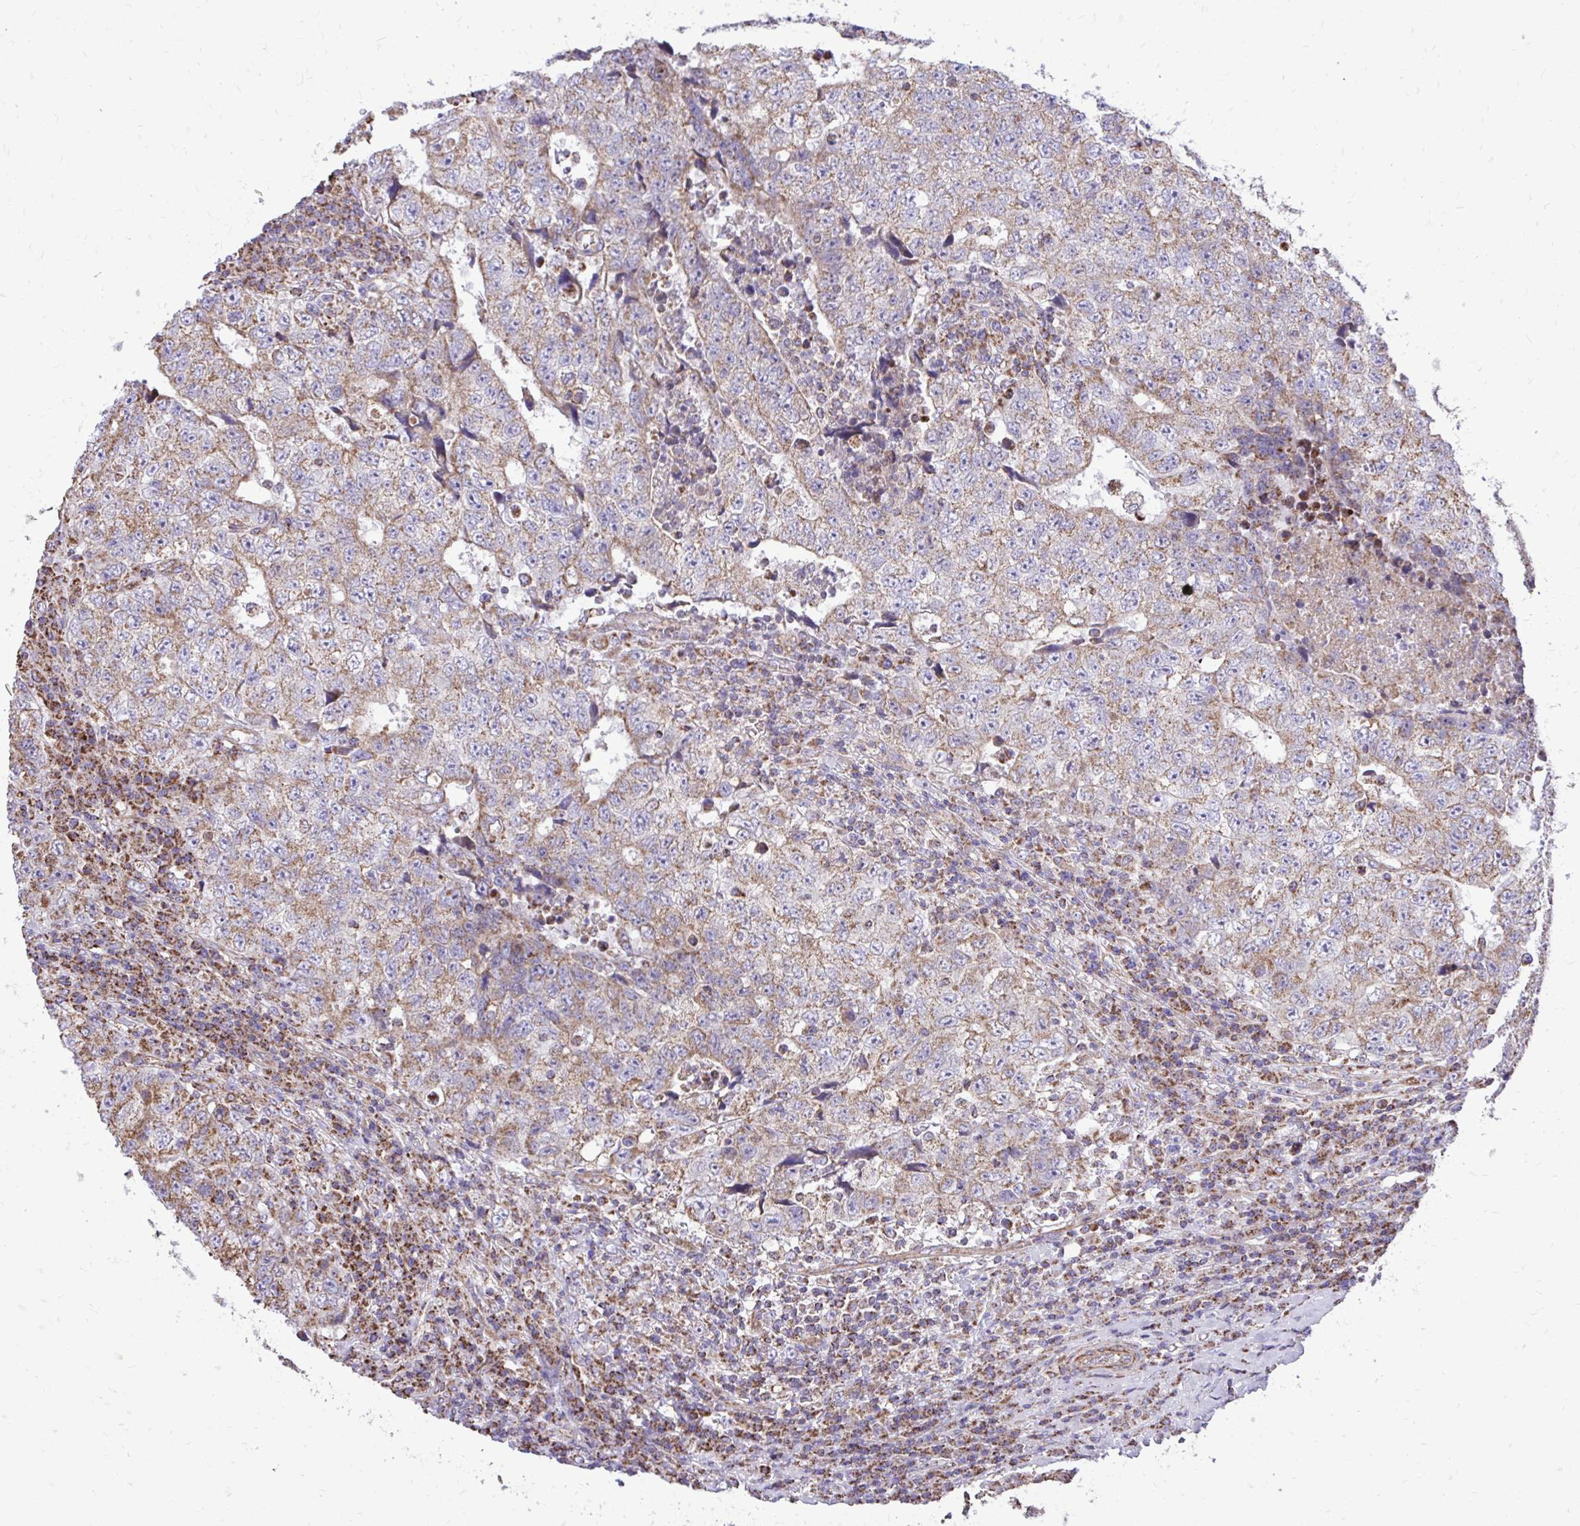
{"staining": {"intensity": "moderate", "quantity": ">75%", "location": "cytoplasmic/membranous"}, "tissue": "testis cancer", "cell_type": "Tumor cells", "image_type": "cancer", "snomed": [{"axis": "morphology", "description": "Necrosis, NOS"}, {"axis": "morphology", "description": "Carcinoma, Embryonal, NOS"}, {"axis": "topography", "description": "Testis"}], "caption": "Moderate cytoplasmic/membranous staining for a protein is identified in about >75% of tumor cells of testis cancer (embryonal carcinoma) using immunohistochemistry.", "gene": "UBE2C", "patient": {"sex": "male", "age": 19}}